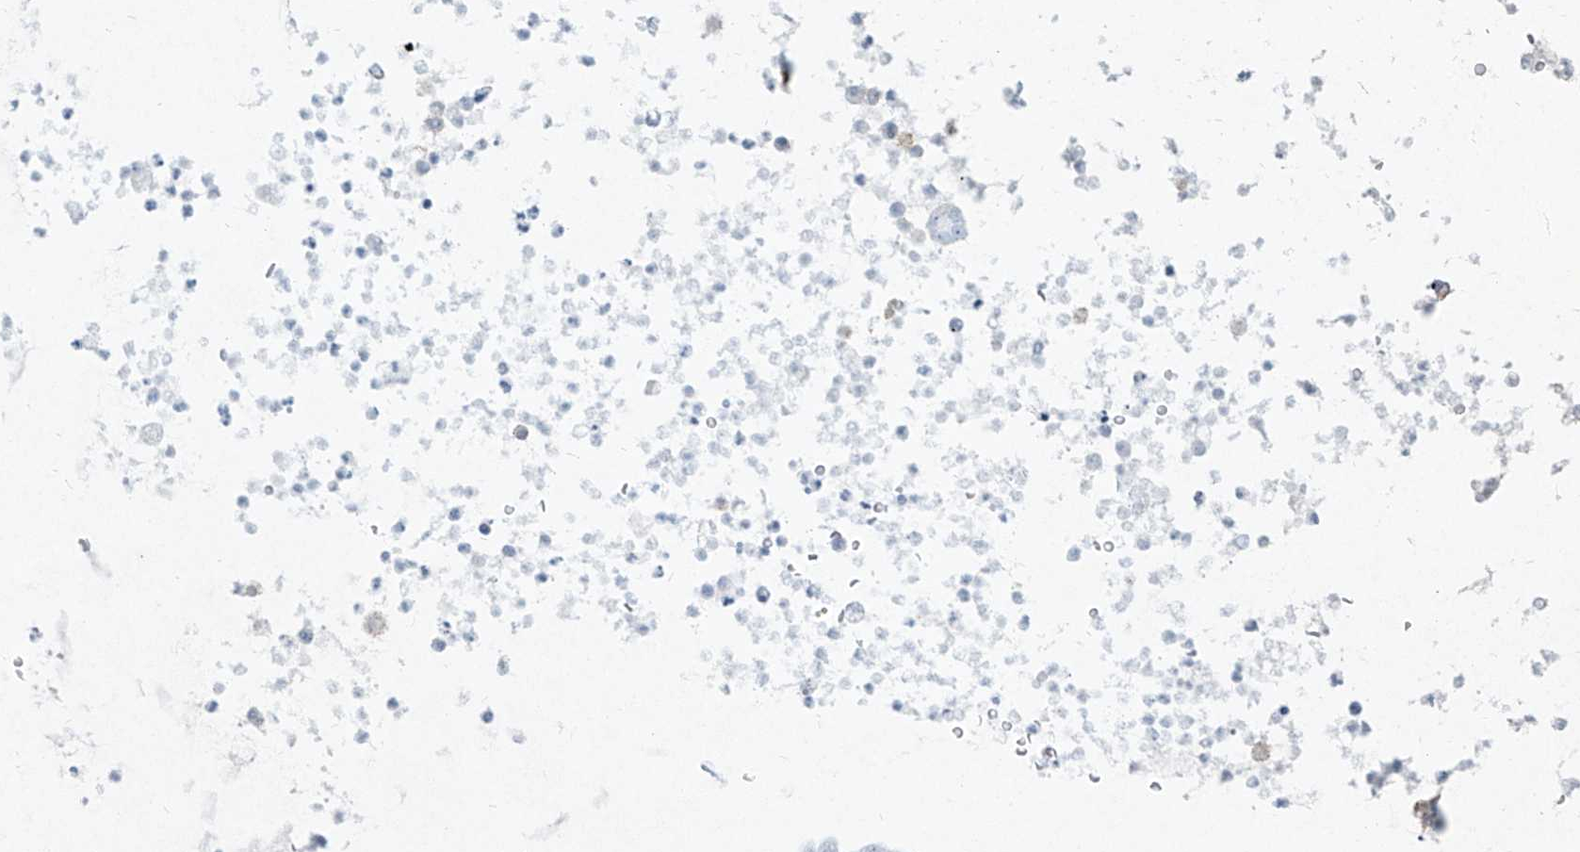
{"staining": {"intensity": "negative", "quantity": "none", "location": "none"}, "tissue": "lung cancer", "cell_type": "Tumor cells", "image_type": "cancer", "snomed": [{"axis": "morphology", "description": "Normal tissue, NOS"}, {"axis": "morphology", "description": "Adenocarcinoma, NOS"}, {"axis": "topography", "description": "Bronchus"}, {"axis": "topography", "description": "Lung"}], "caption": "Immunohistochemistry (IHC) of lung cancer demonstrates no staining in tumor cells.", "gene": "CD209", "patient": {"sex": "female", "age": 70}}